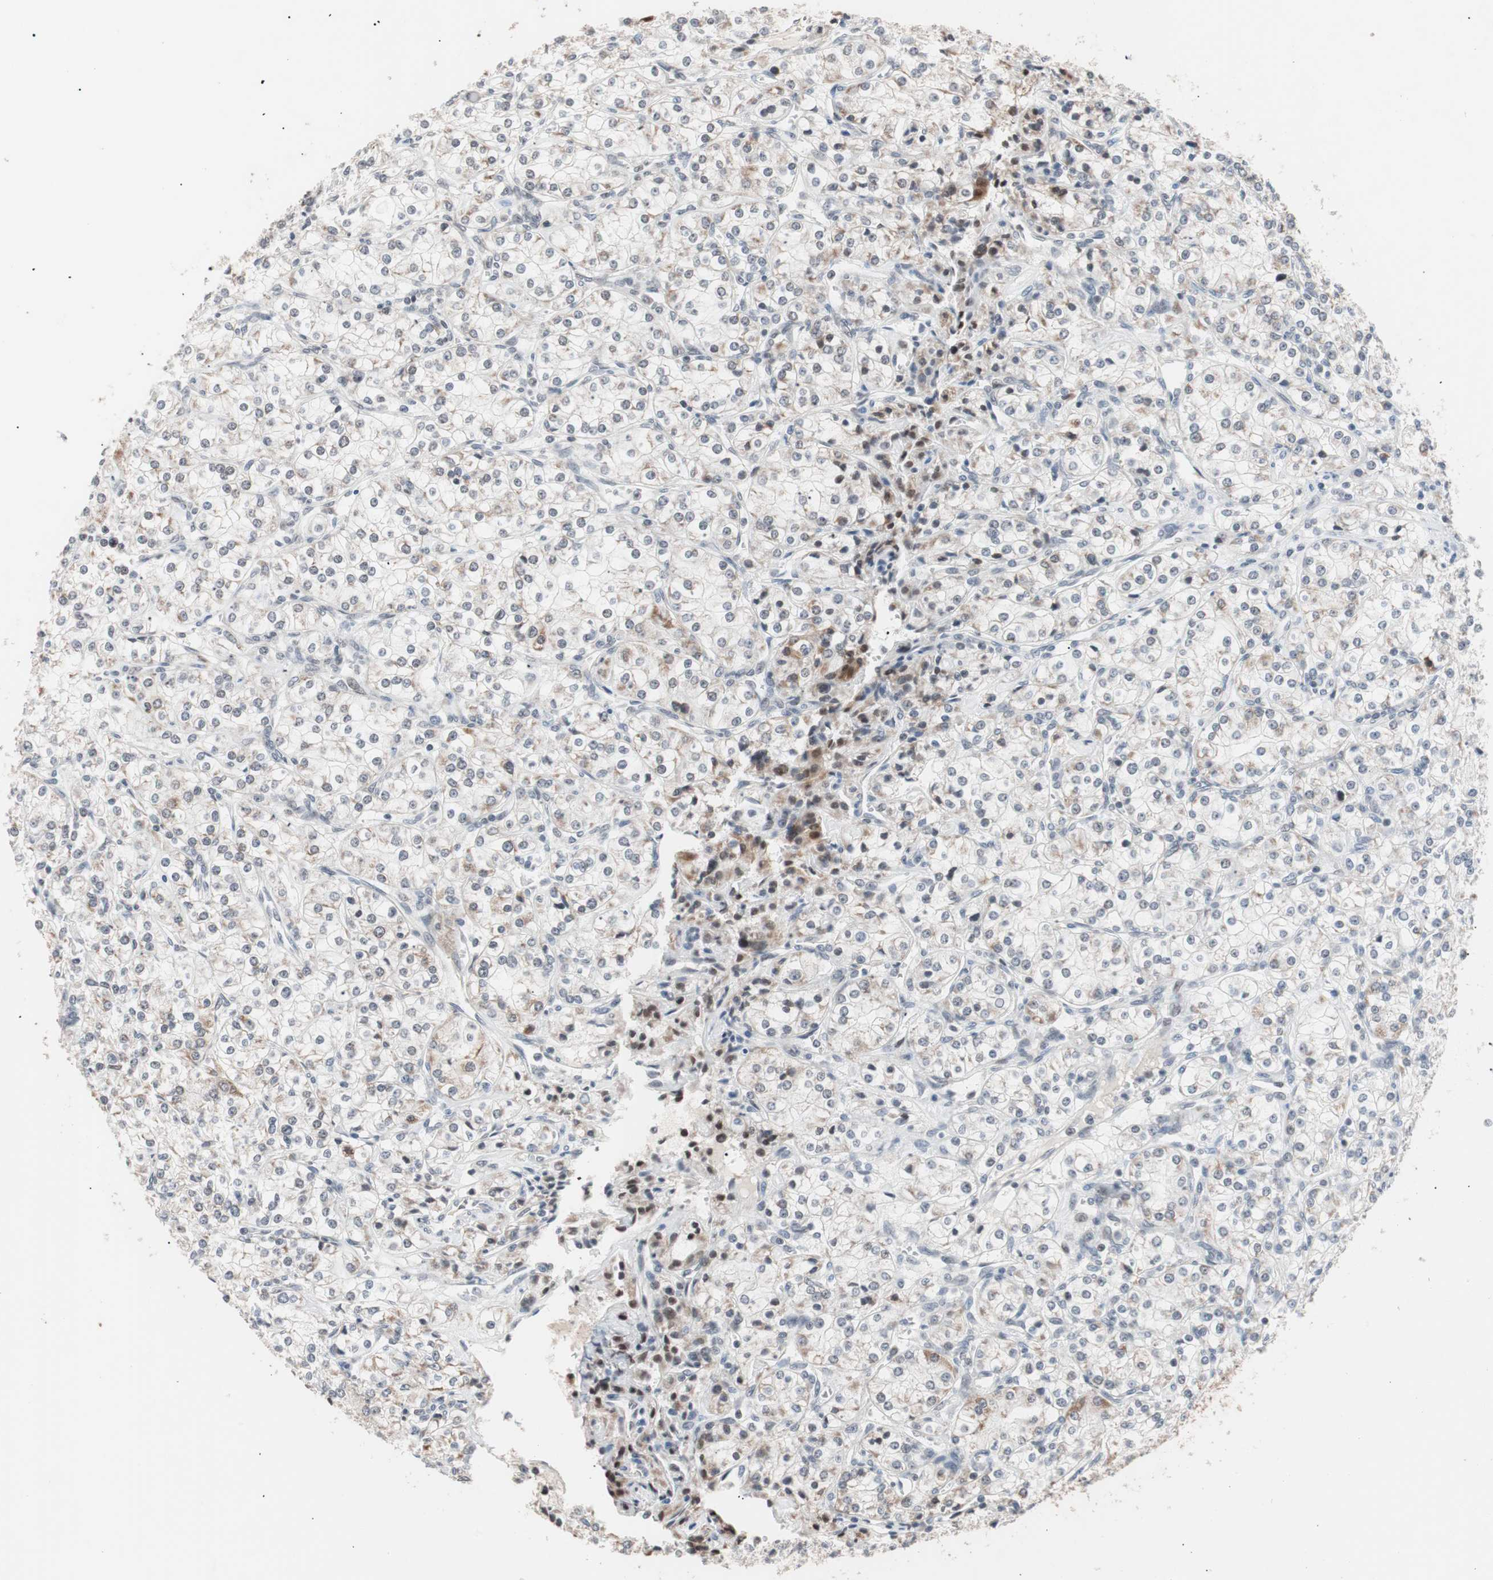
{"staining": {"intensity": "negative", "quantity": "none", "location": "none"}, "tissue": "renal cancer", "cell_type": "Tumor cells", "image_type": "cancer", "snomed": [{"axis": "morphology", "description": "Adenocarcinoma, NOS"}, {"axis": "topography", "description": "Kidney"}], "caption": "High power microscopy micrograph of an immunohistochemistry micrograph of renal cancer (adenocarcinoma), revealing no significant expression in tumor cells.", "gene": "LIG3", "patient": {"sex": "male", "age": 77}}